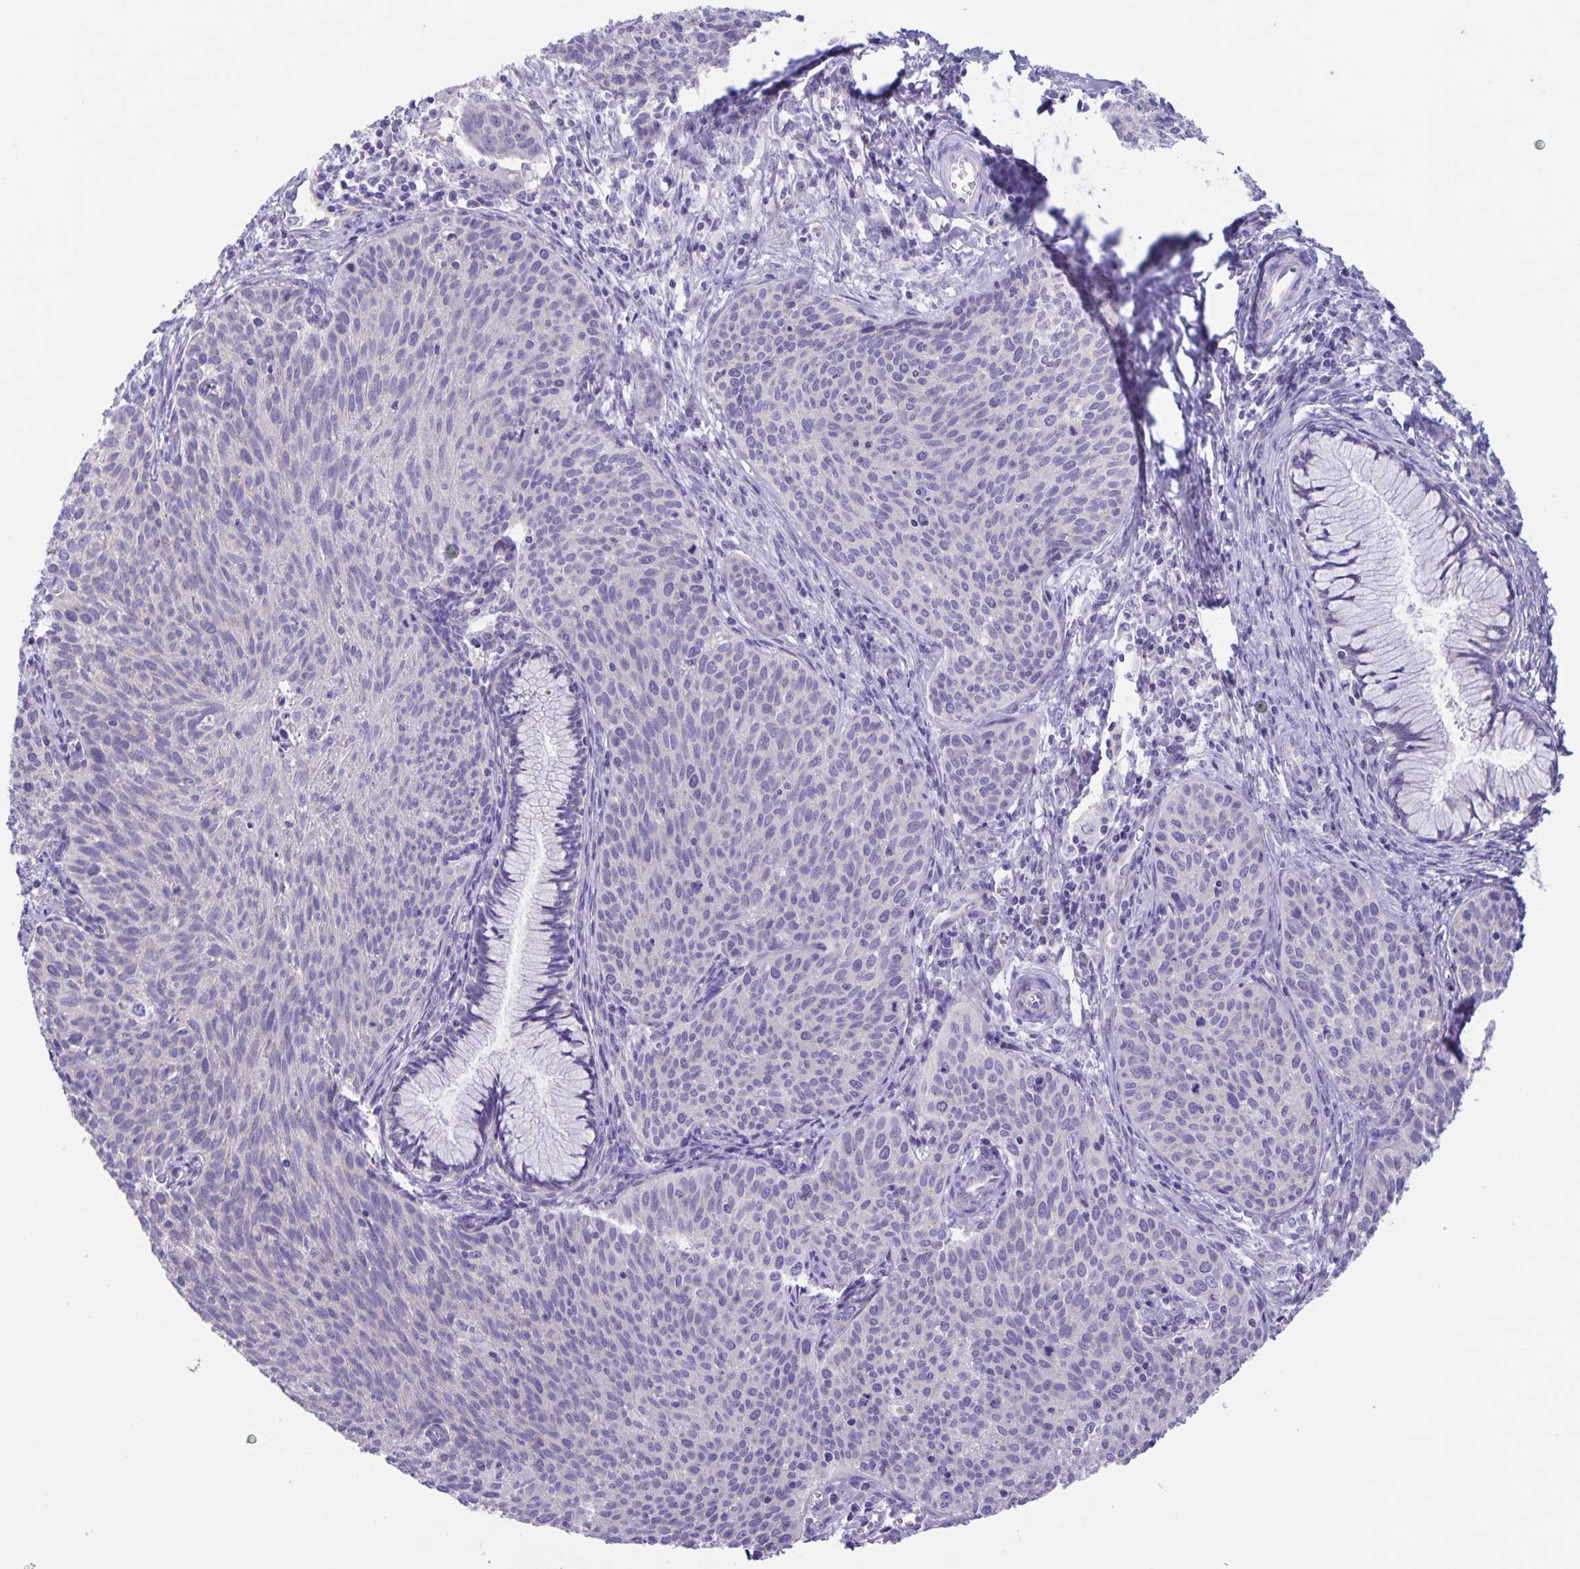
{"staining": {"intensity": "negative", "quantity": "none", "location": "none"}, "tissue": "cervical cancer", "cell_type": "Tumor cells", "image_type": "cancer", "snomed": [{"axis": "morphology", "description": "Squamous cell carcinoma, NOS"}, {"axis": "topography", "description": "Cervix"}], "caption": "Protein analysis of cervical squamous cell carcinoma demonstrates no significant expression in tumor cells.", "gene": "CAPSL", "patient": {"sex": "female", "age": 38}}